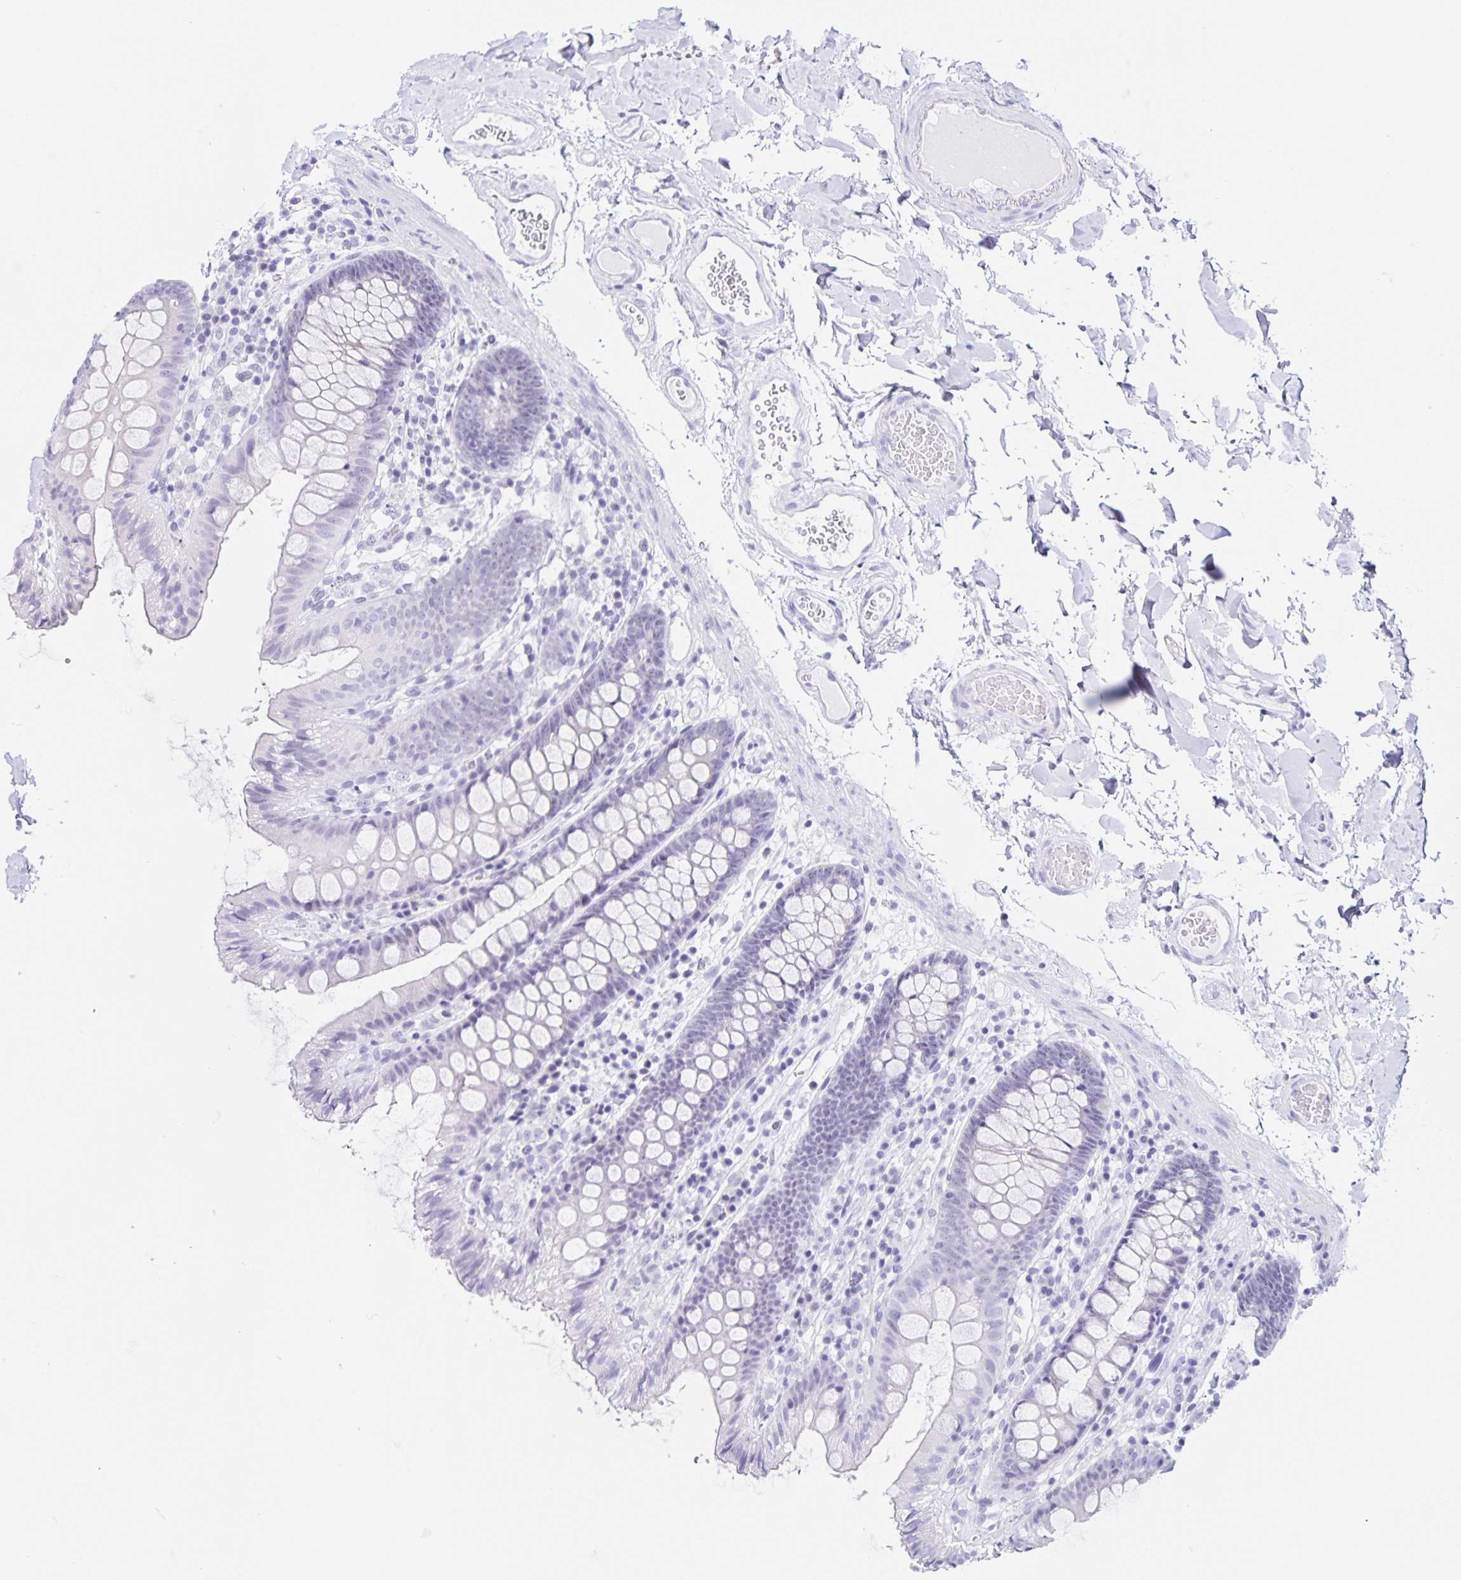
{"staining": {"intensity": "negative", "quantity": "none", "location": "none"}, "tissue": "colon", "cell_type": "Endothelial cells", "image_type": "normal", "snomed": [{"axis": "morphology", "description": "Normal tissue, NOS"}, {"axis": "topography", "description": "Colon"}], "caption": "This is an immunohistochemistry (IHC) photomicrograph of normal colon. There is no expression in endothelial cells.", "gene": "FAM170A", "patient": {"sex": "male", "age": 84}}